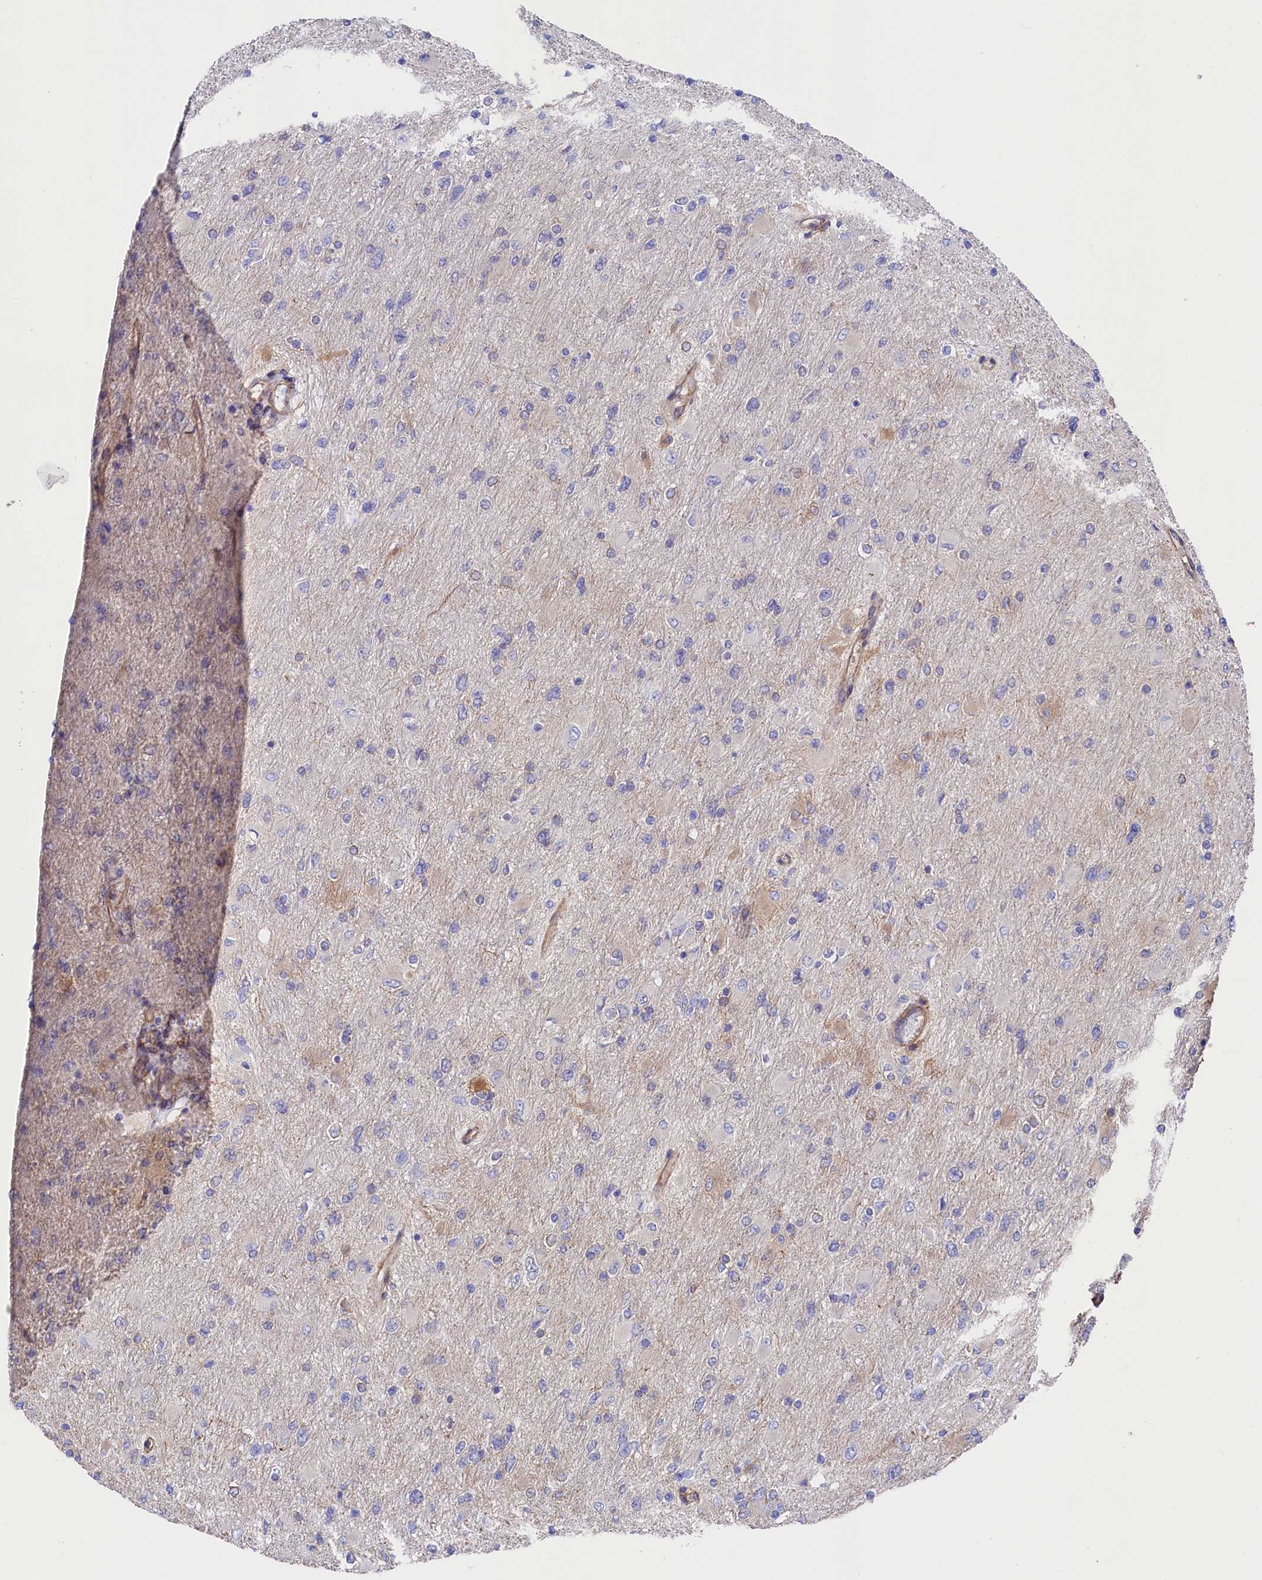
{"staining": {"intensity": "negative", "quantity": "none", "location": "none"}, "tissue": "glioma", "cell_type": "Tumor cells", "image_type": "cancer", "snomed": [{"axis": "morphology", "description": "Glioma, malignant, High grade"}, {"axis": "topography", "description": "Cerebral cortex"}], "caption": "Tumor cells are negative for brown protein staining in glioma.", "gene": "TNKS1BP1", "patient": {"sex": "female", "age": 36}}